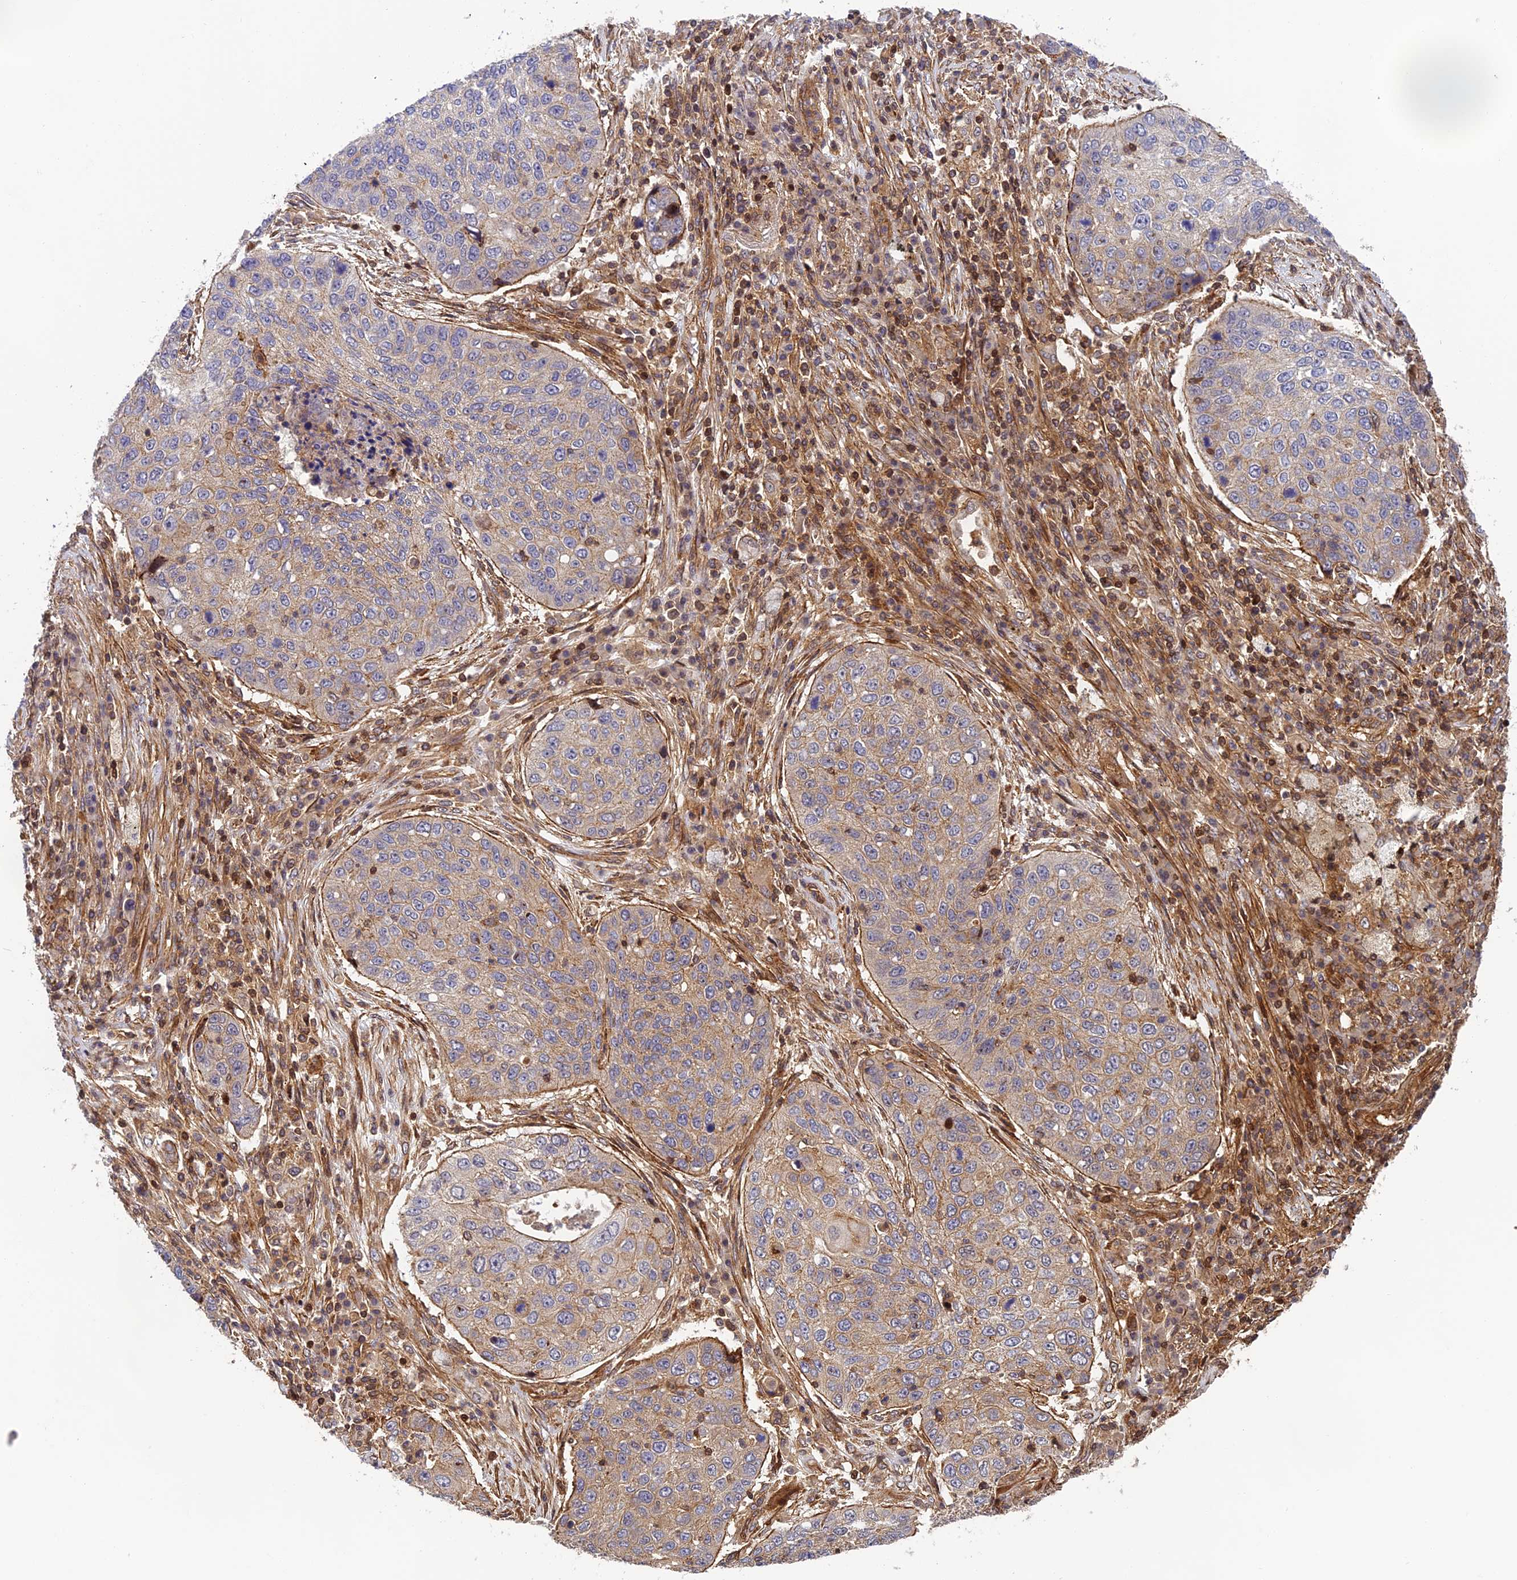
{"staining": {"intensity": "weak", "quantity": "<25%", "location": "cytoplasmic/membranous"}, "tissue": "lung cancer", "cell_type": "Tumor cells", "image_type": "cancer", "snomed": [{"axis": "morphology", "description": "Squamous cell carcinoma, NOS"}, {"axis": "topography", "description": "Lung"}], "caption": "The IHC image has no significant positivity in tumor cells of lung cancer tissue.", "gene": "OSBPL1A", "patient": {"sex": "female", "age": 63}}